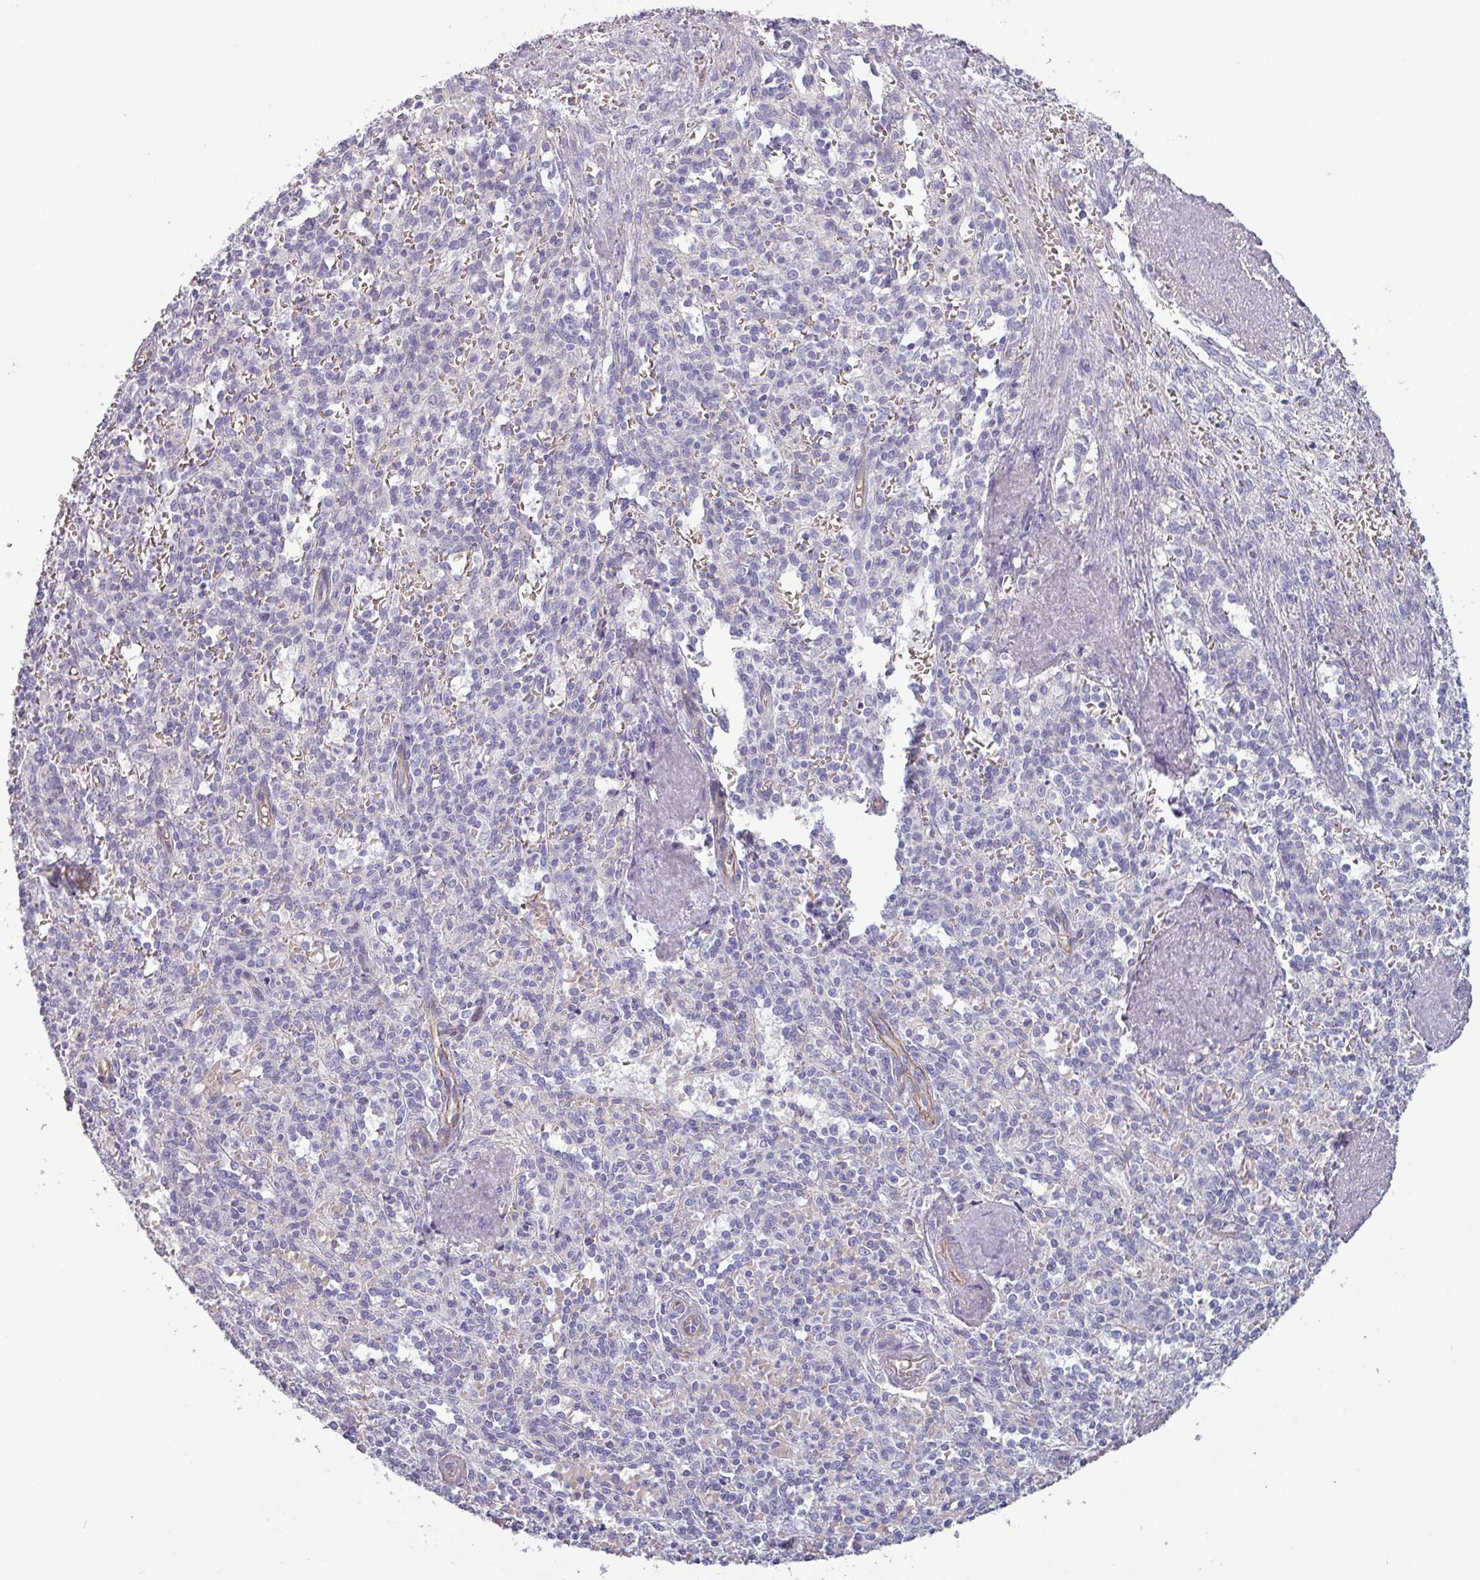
{"staining": {"intensity": "negative", "quantity": "none", "location": "none"}, "tissue": "spleen", "cell_type": "Cells in red pulp", "image_type": "normal", "snomed": [{"axis": "morphology", "description": "Normal tissue, NOS"}, {"axis": "topography", "description": "Spleen"}], "caption": "High power microscopy photomicrograph of an immunohistochemistry (IHC) image of benign spleen, revealing no significant expression in cells in red pulp. Nuclei are stained in blue.", "gene": "AREL1", "patient": {"sex": "female", "age": 70}}